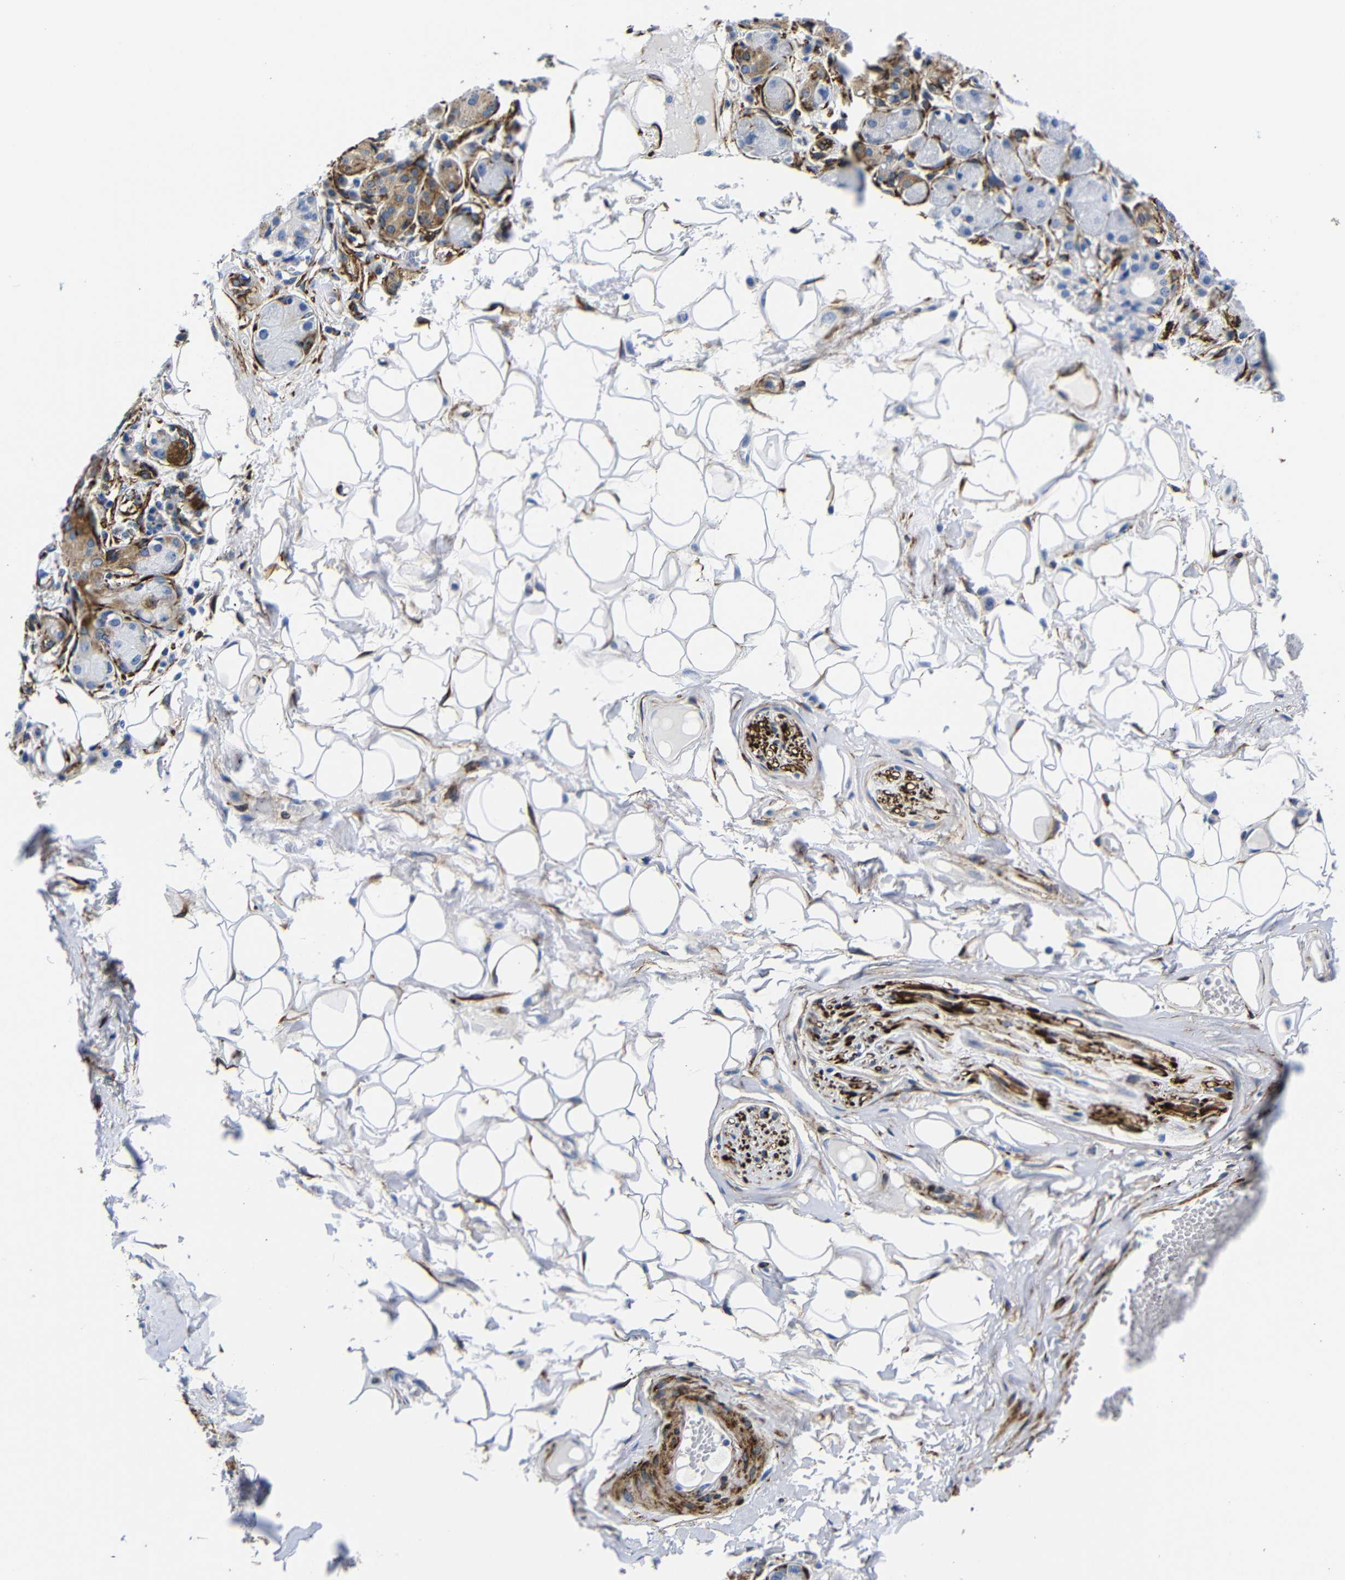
{"staining": {"intensity": "moderate", "quantity": "<25%", "location": "cytoplasmic/membranous"}, "tissue": "adipose tissue", "cell_type": "Adipocytes", "image_type": "normal", "snomed": [{"axis": "morphology", "description": "Normal tissue, NOS"}, {"axis": "morphology", "description": "Inflammation, NOS"}, {"axis": "topography", "description": "Salivary gland"}, {"axis": "topography", "description": "Peripheral nerve tissue"}], "caption": "Adipose tissue stained for a protein (brown) shows moderate cytoplasmic/membranous positive expression in approximately <25% of adipocytes.", "gene": "LRIG1", "patient": {"sex": "female", "age": 75}}